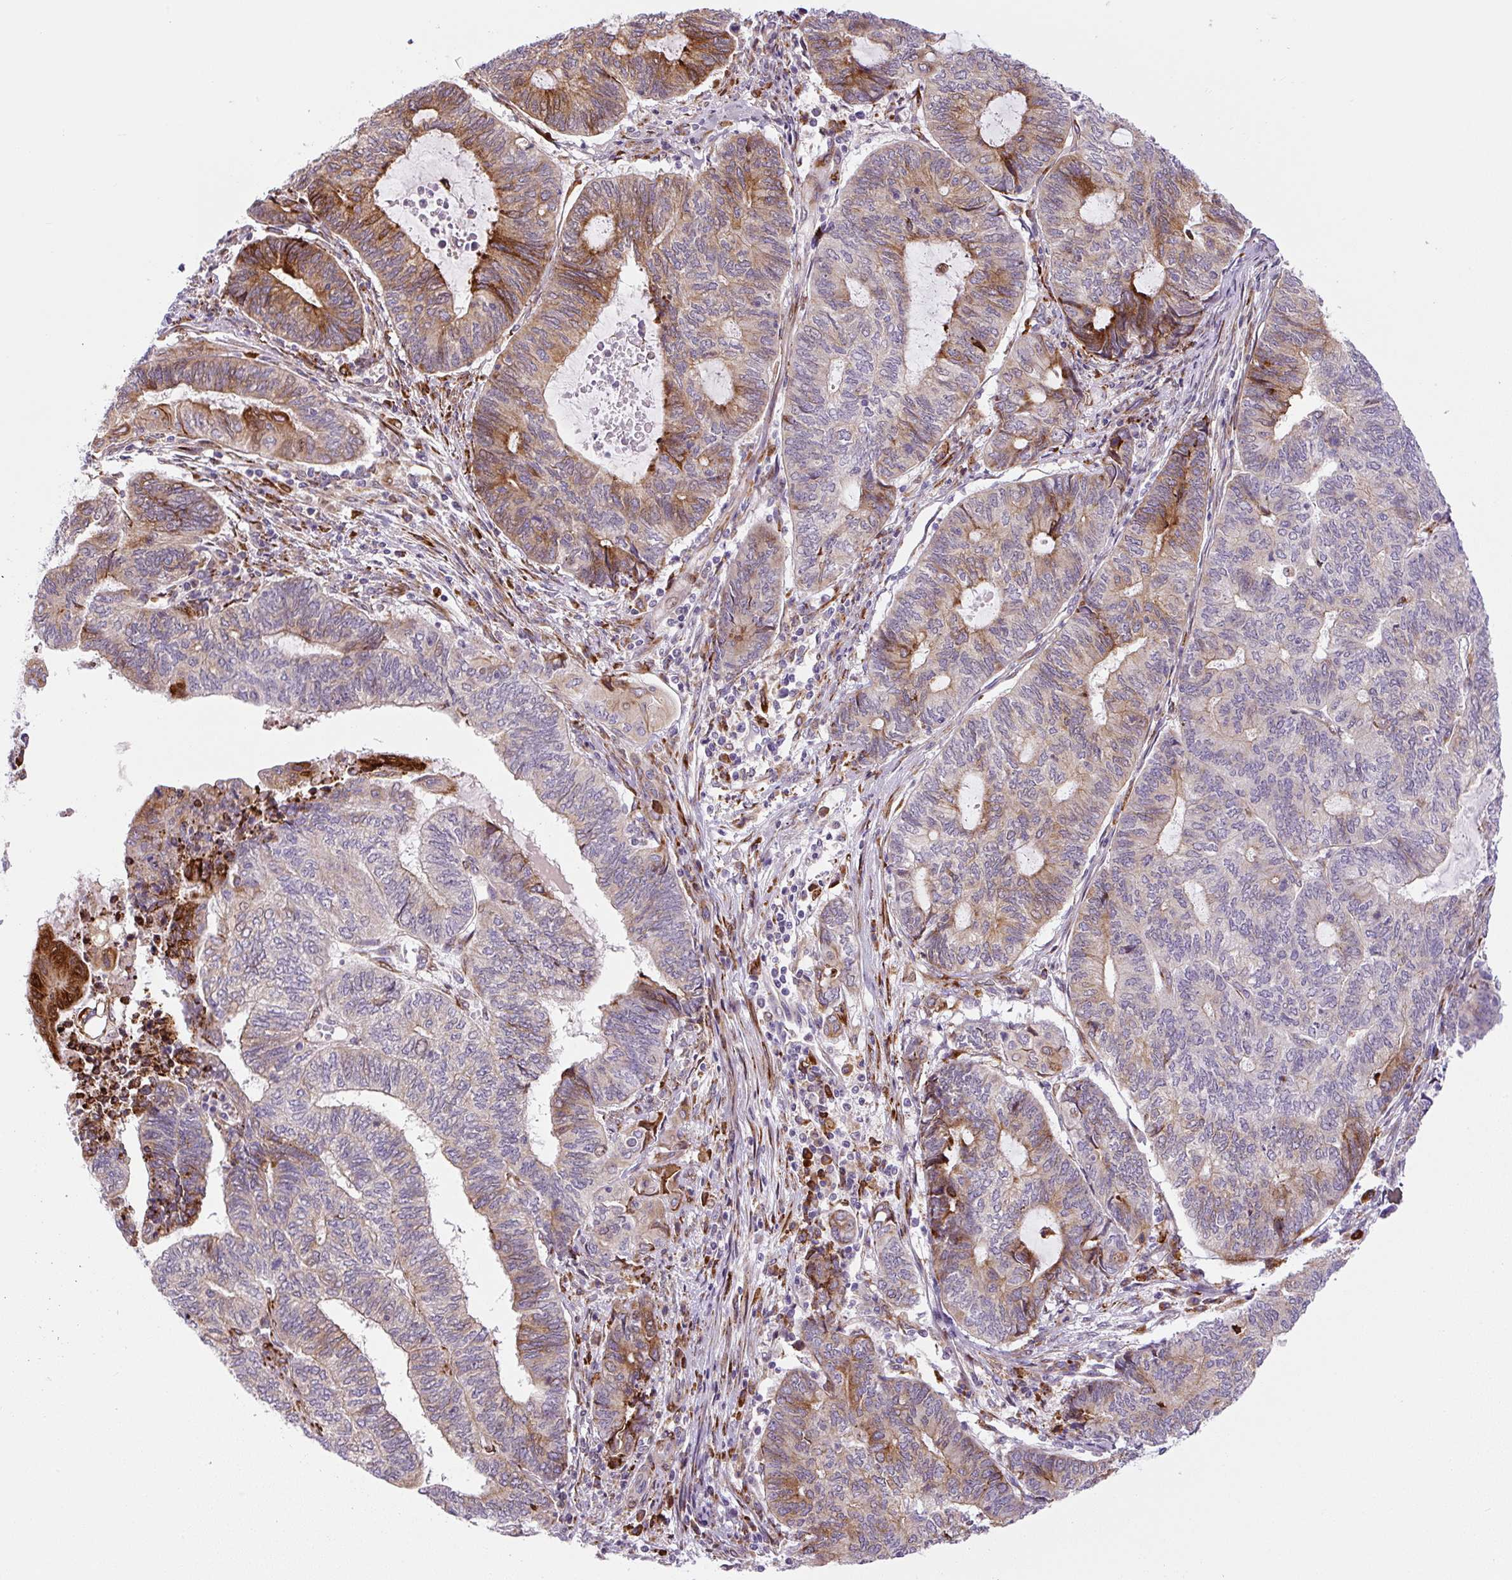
{"staining": {"intensity": "moderate", "quantity": "25%-75%", "location": "cytoplasmic/membranous"}, "tissue": "endometrial cancer", "cell_type": "Tumor cells", "image_type": "cancer", "snomed": [{"axis": "morphology", "description": "Adenocarcinoma, NOS"}, {"axis": "topography", "description": "Uterus"}, {"axis": "topography", "description": "Endometrium"}], "caption": "The immunohistochemical stain shows moderate cytoplasmic/membranous expression in tumor cells of adenocarcinoma (endometrial) tissue.", "gene": "DISP3", "patient": {"sex": "female", "age": 70}}